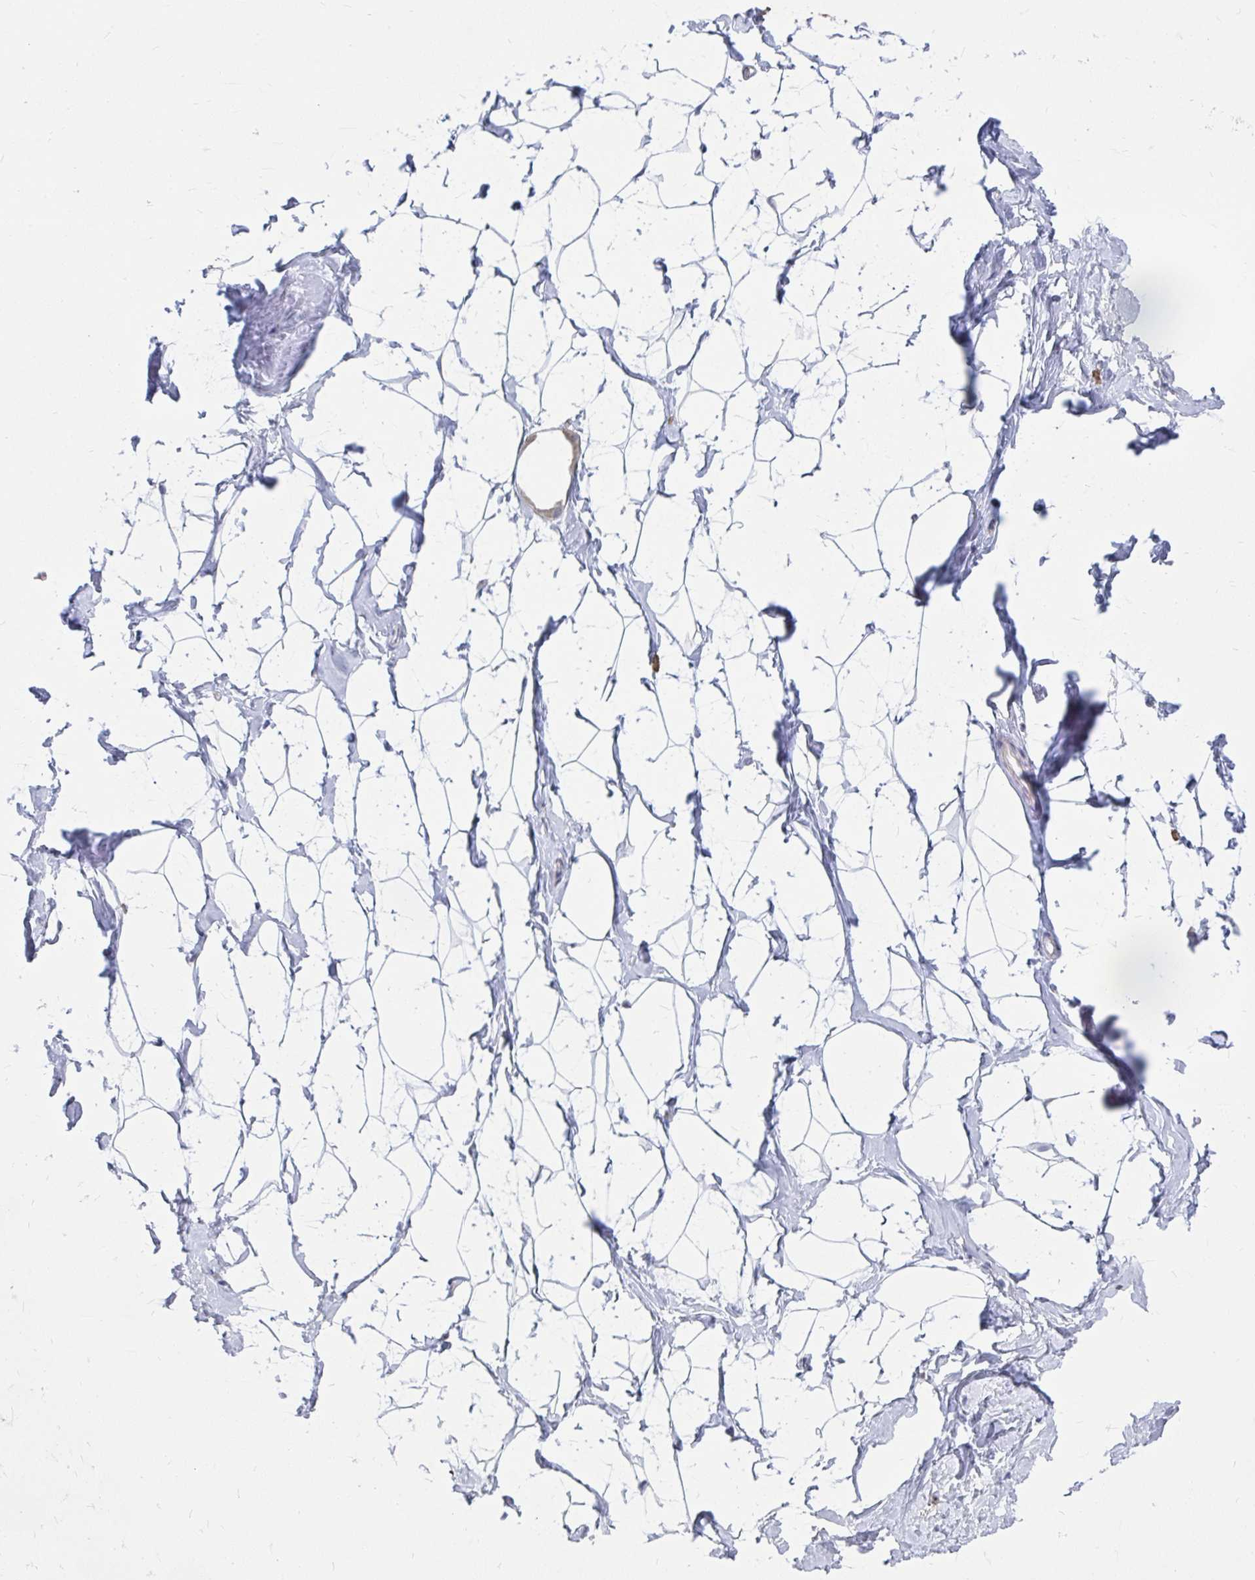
{"staining": {"intensity": "negative", "quantity": "none", "location": "none"}, "tissue": "breast", "cell_type": "Adipocytes", "image_type": "normal", "snomed": [{"axis": "morphology", "description": "Normal tissue, NOS"}, {"axis": "topography", "description": "Breast"}], "caption": "Immunohistochemistry (IHC) photomicrograph of unremarkable human breast stained for a protein (brown), which reveals no expression in adipocytes.", "gene": "PABIR3", "patient": {"sex": "female", "age": 32}}